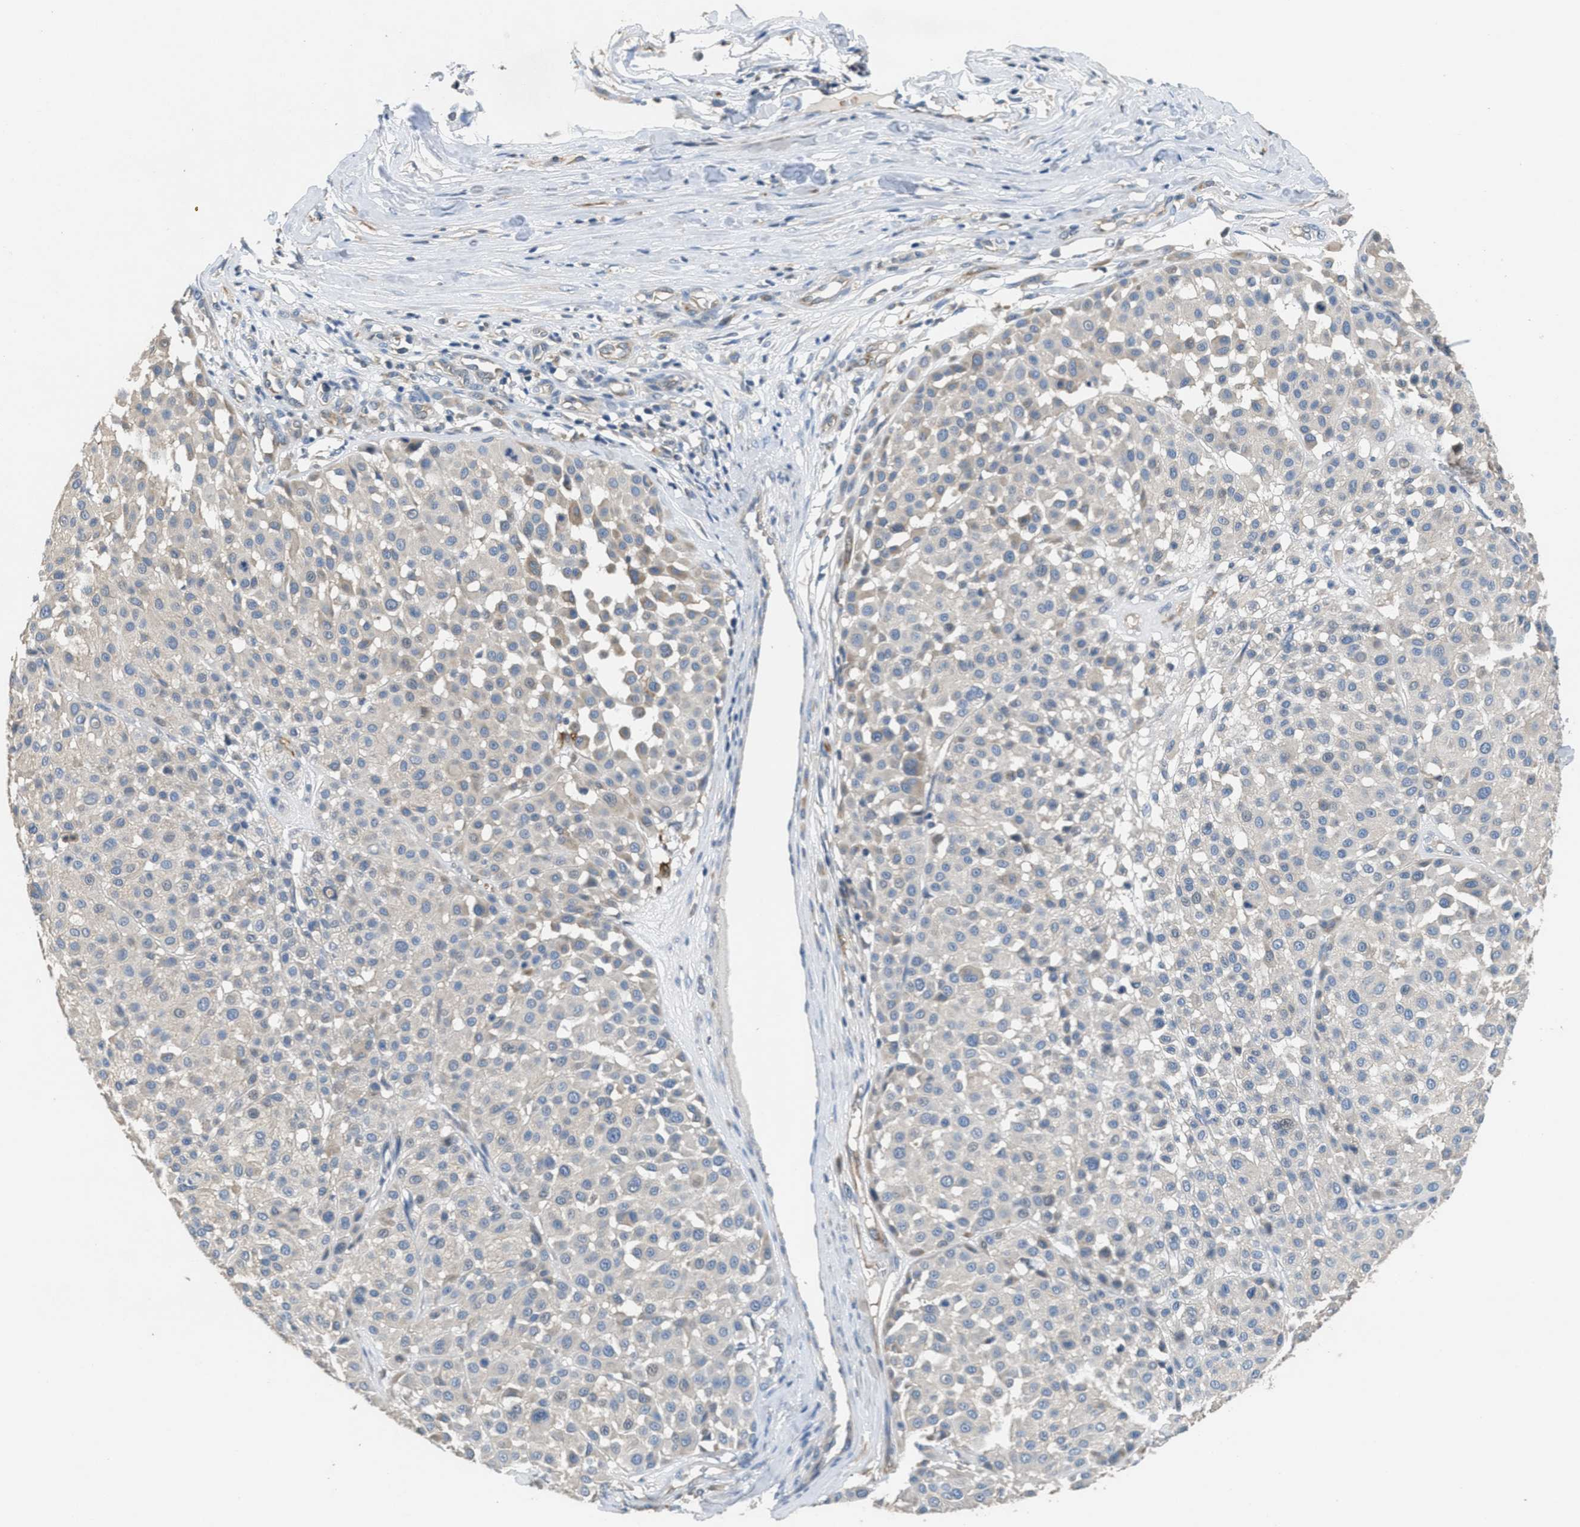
{"staining": {"intensity": "negative", "quantity": "none", "location": "none"}, "tissue": "melanoma", "cell_type": "Tumor cells", "image_type": "cancer", "snomed": [{"axis": "morphology", "description": "Malignant melanoma, Metastatic site"}, {"axis": "topography", "description": "Soft tissue"}], "caption": "Immunohistochemistry (IHC) photomicrograph of neoplastic tissue: malignant melanoma (metastatic site) stained with DAB exhibits no significant protein positivity in tumor cells. (Brightfield microscopy of DAB (3,3'-diaminobenzidine) IHC at high magnification).", "gene": "DGKE", "patient": {"sex": "male", "age": 41}}